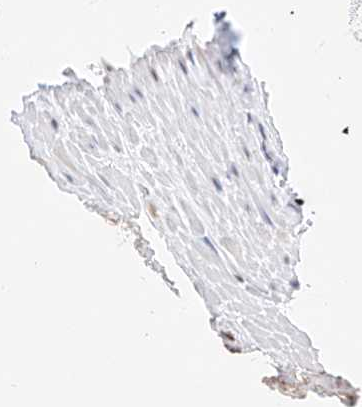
{"staining": {"intensity": "strong", "quantity": ">75%", "location": "nuclear"}, "tissue": "prostate cancer", "cell_type": "Tumor cells", "image_type": "cancer", "snomed": [{"axis": "morphology", "description": "Adenocarcinoma, Low grade"}, {"axis": "topography", "description": "Prostate"}], "caption": "High-power microscopy captured an immunohistochemistry (IHC) image of prostate cancer, revealing strong nuclear expression in about >75% of tumor cells. Using DAB (brown) and hematoxylin (blue) stains, captured at high magnification using brightfield microscopy.", "gene": "APIP", "patient": {"sex": "male", "age": 72}}